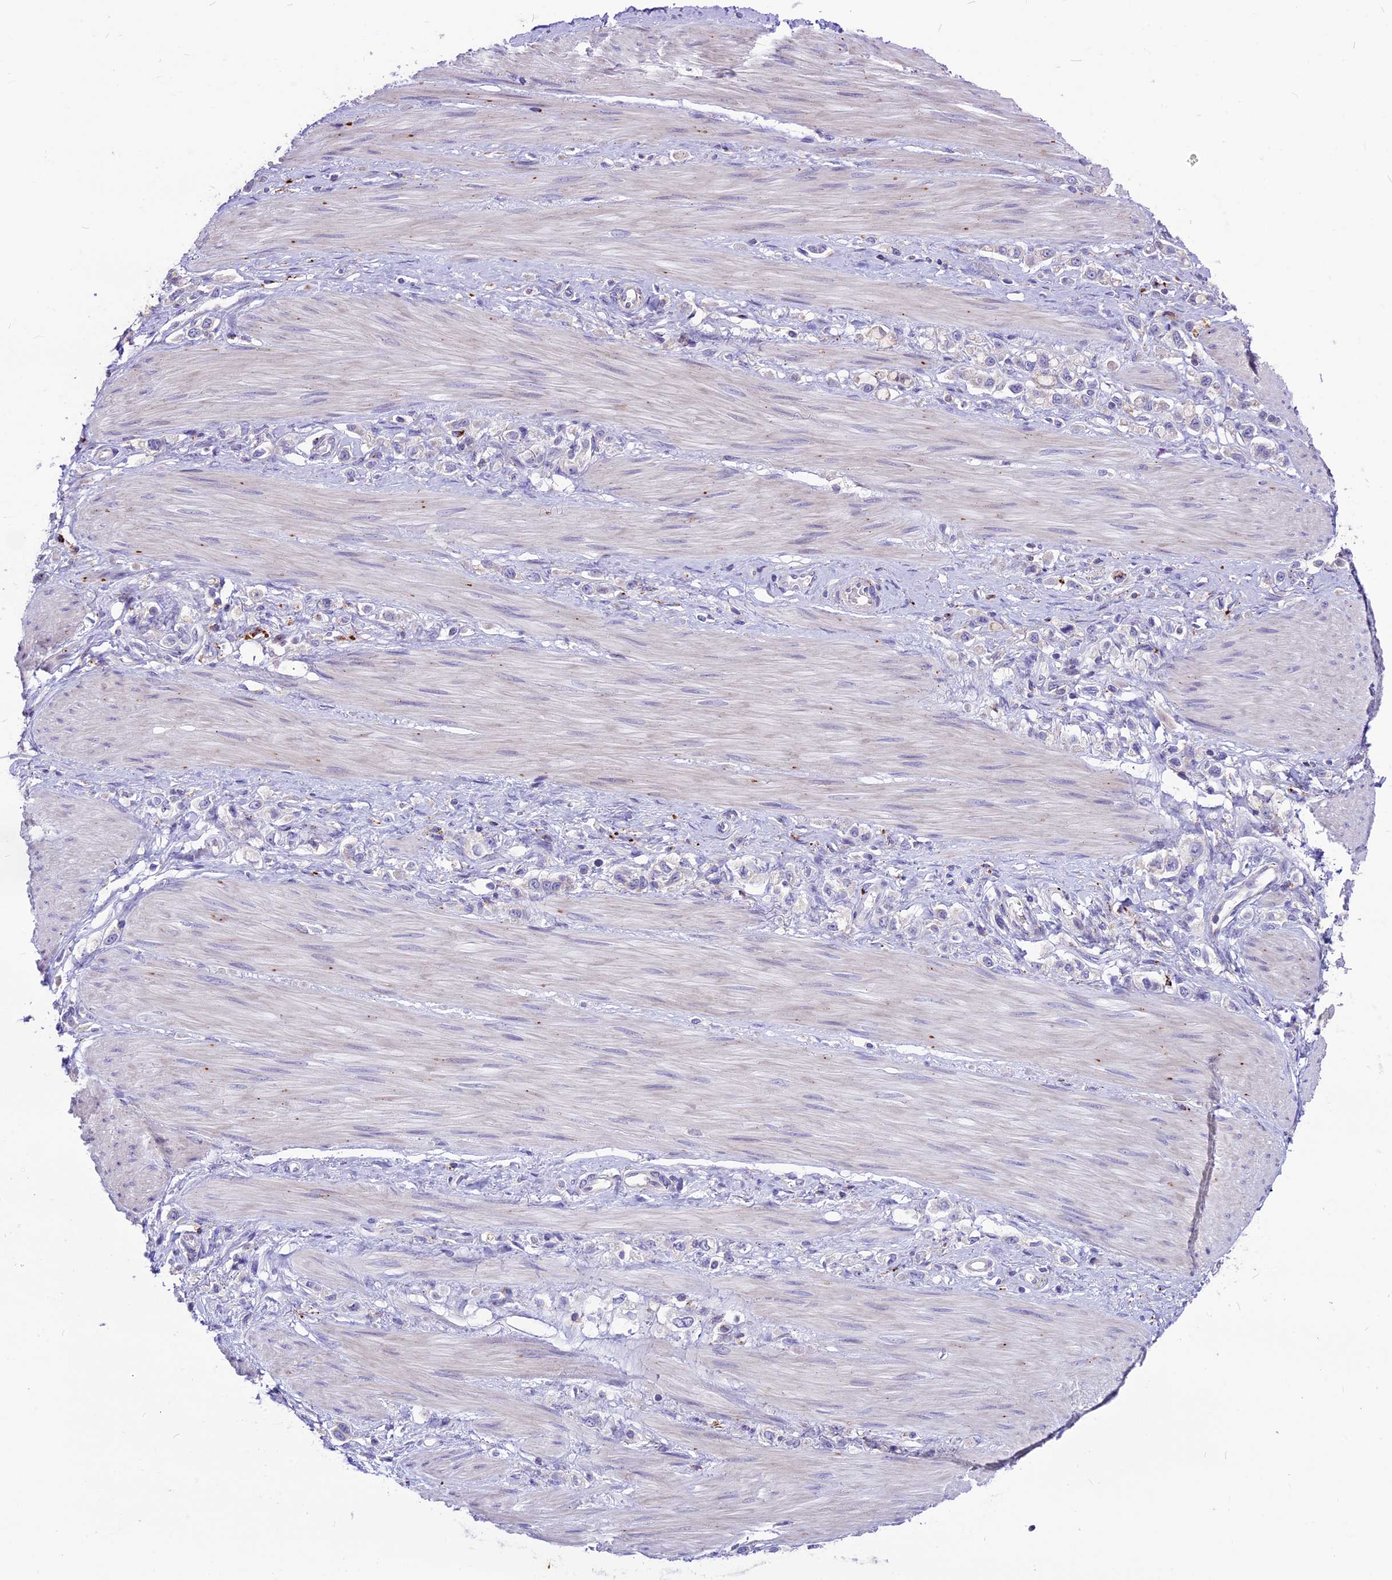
{"staining": {"intensity": "negative", "quantity": "none", "location": "none"}, "tissue": "stomach cancer", "cell_type": "Tumor cells", "image_type": "cancer", "snomed": [{"axis": "morphology", "description": "Adenocarcinoma, NOS"}, {"axis": "topography", "description": "Stomach"}], "caption": "Immunohistochemical staining of stomach cancer (adenocarcinoma) demonstrates no significant positivity in tumor cells.", "gene": "THRSP", "patient": {"sex": "female", "age": 65}}